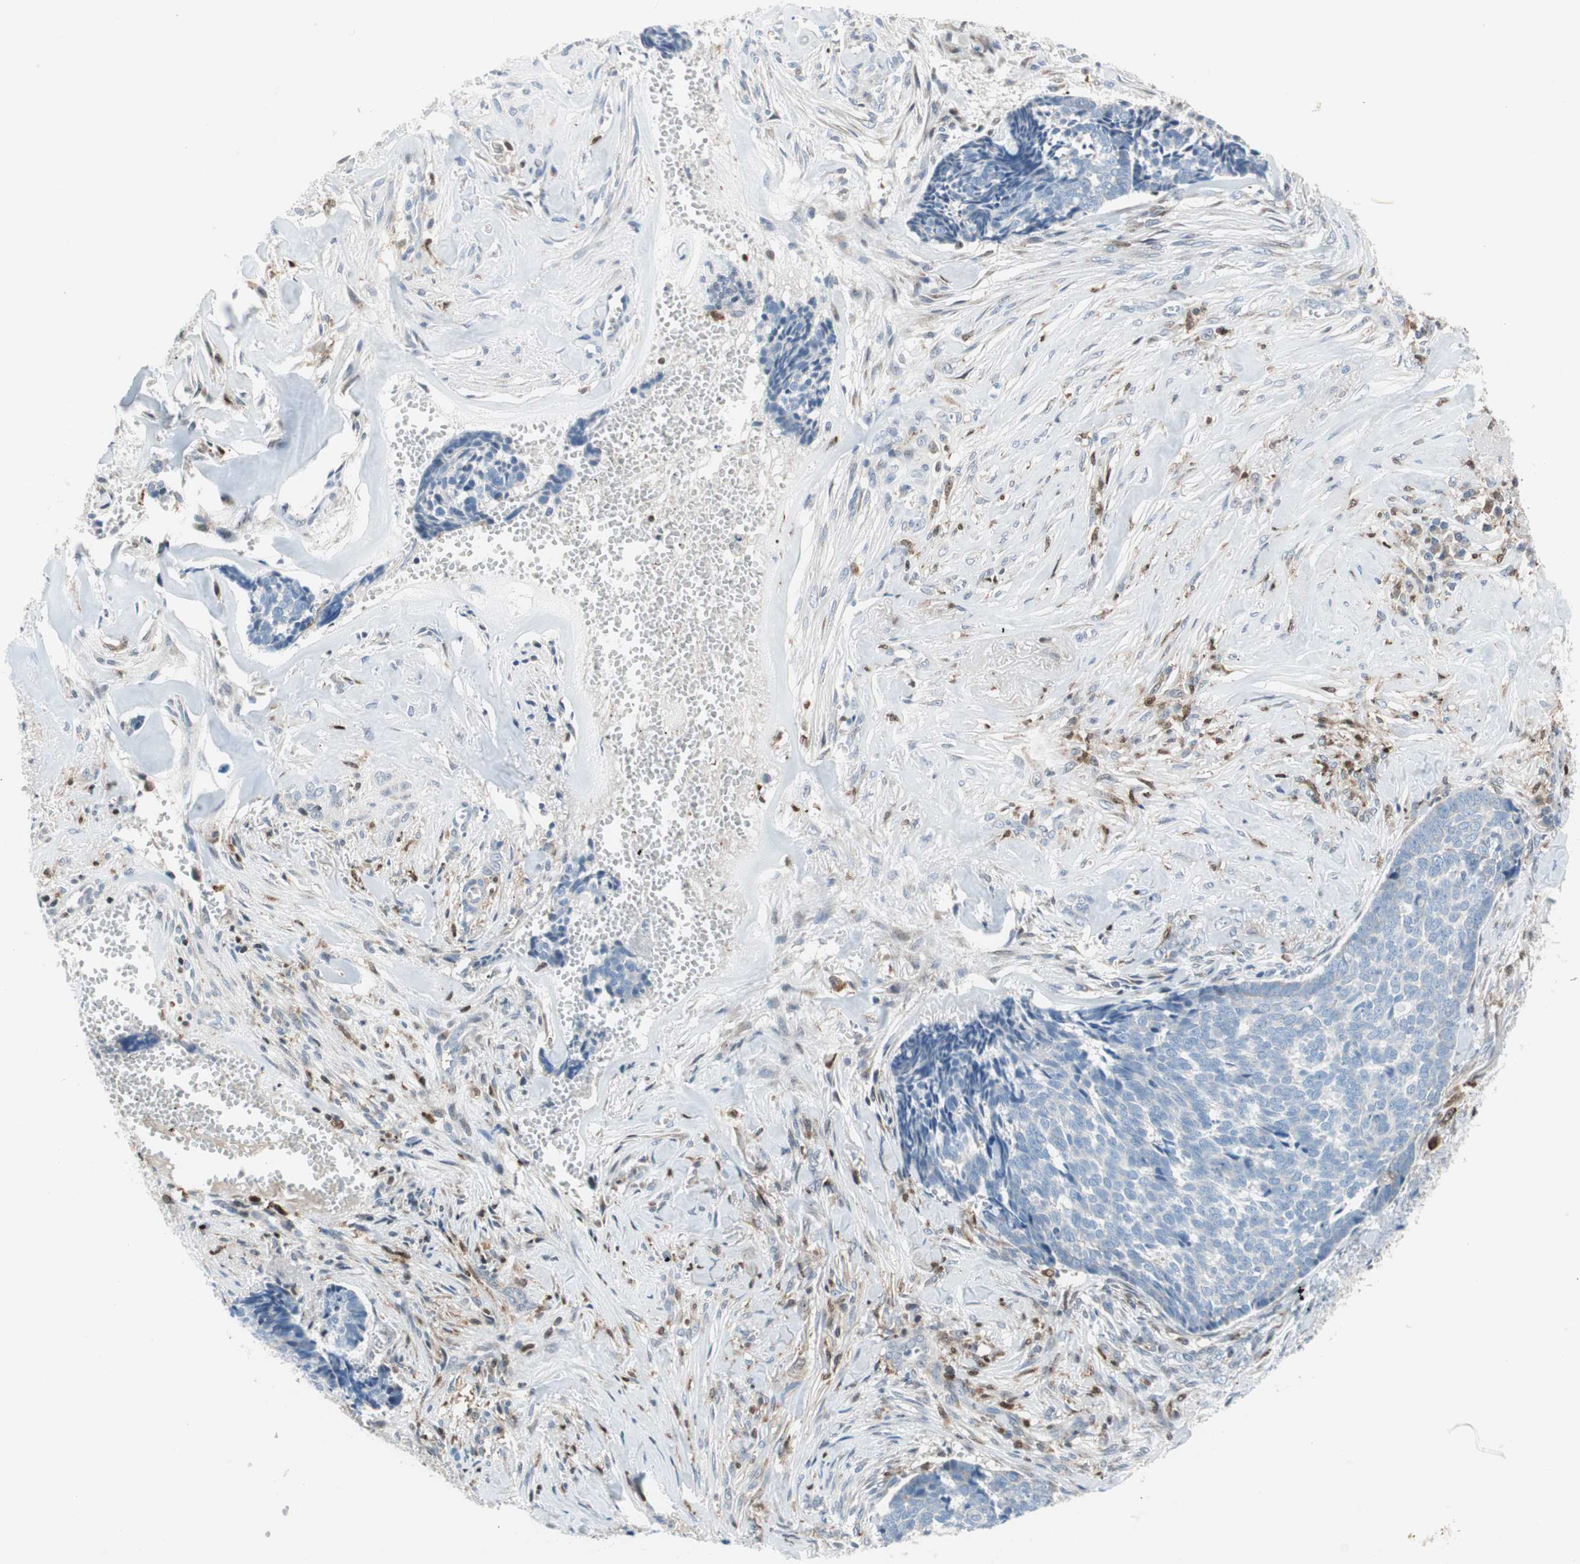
{"staining": {"intensity": "negative", "quantity": "none", "location": "none"}, "tissue": "skin cancer", "cell_type": "Tumor cells", "image_type": "cancer", "snomed": [{"axis": "morphology", "description": "Basal cell carcinoma"}, {"axis": "topography", "description": "Skin"}], "caption": "Immunohistochemistry histopathology image of neoplastic tissue: basal cell carcinoma (skin) stained with DAB (3,3'-diaminobenzidine) reveals no significant protein staining in tumor cells.", "gene": "RGS10", "patient": {"sex": "male", "age": 84}}